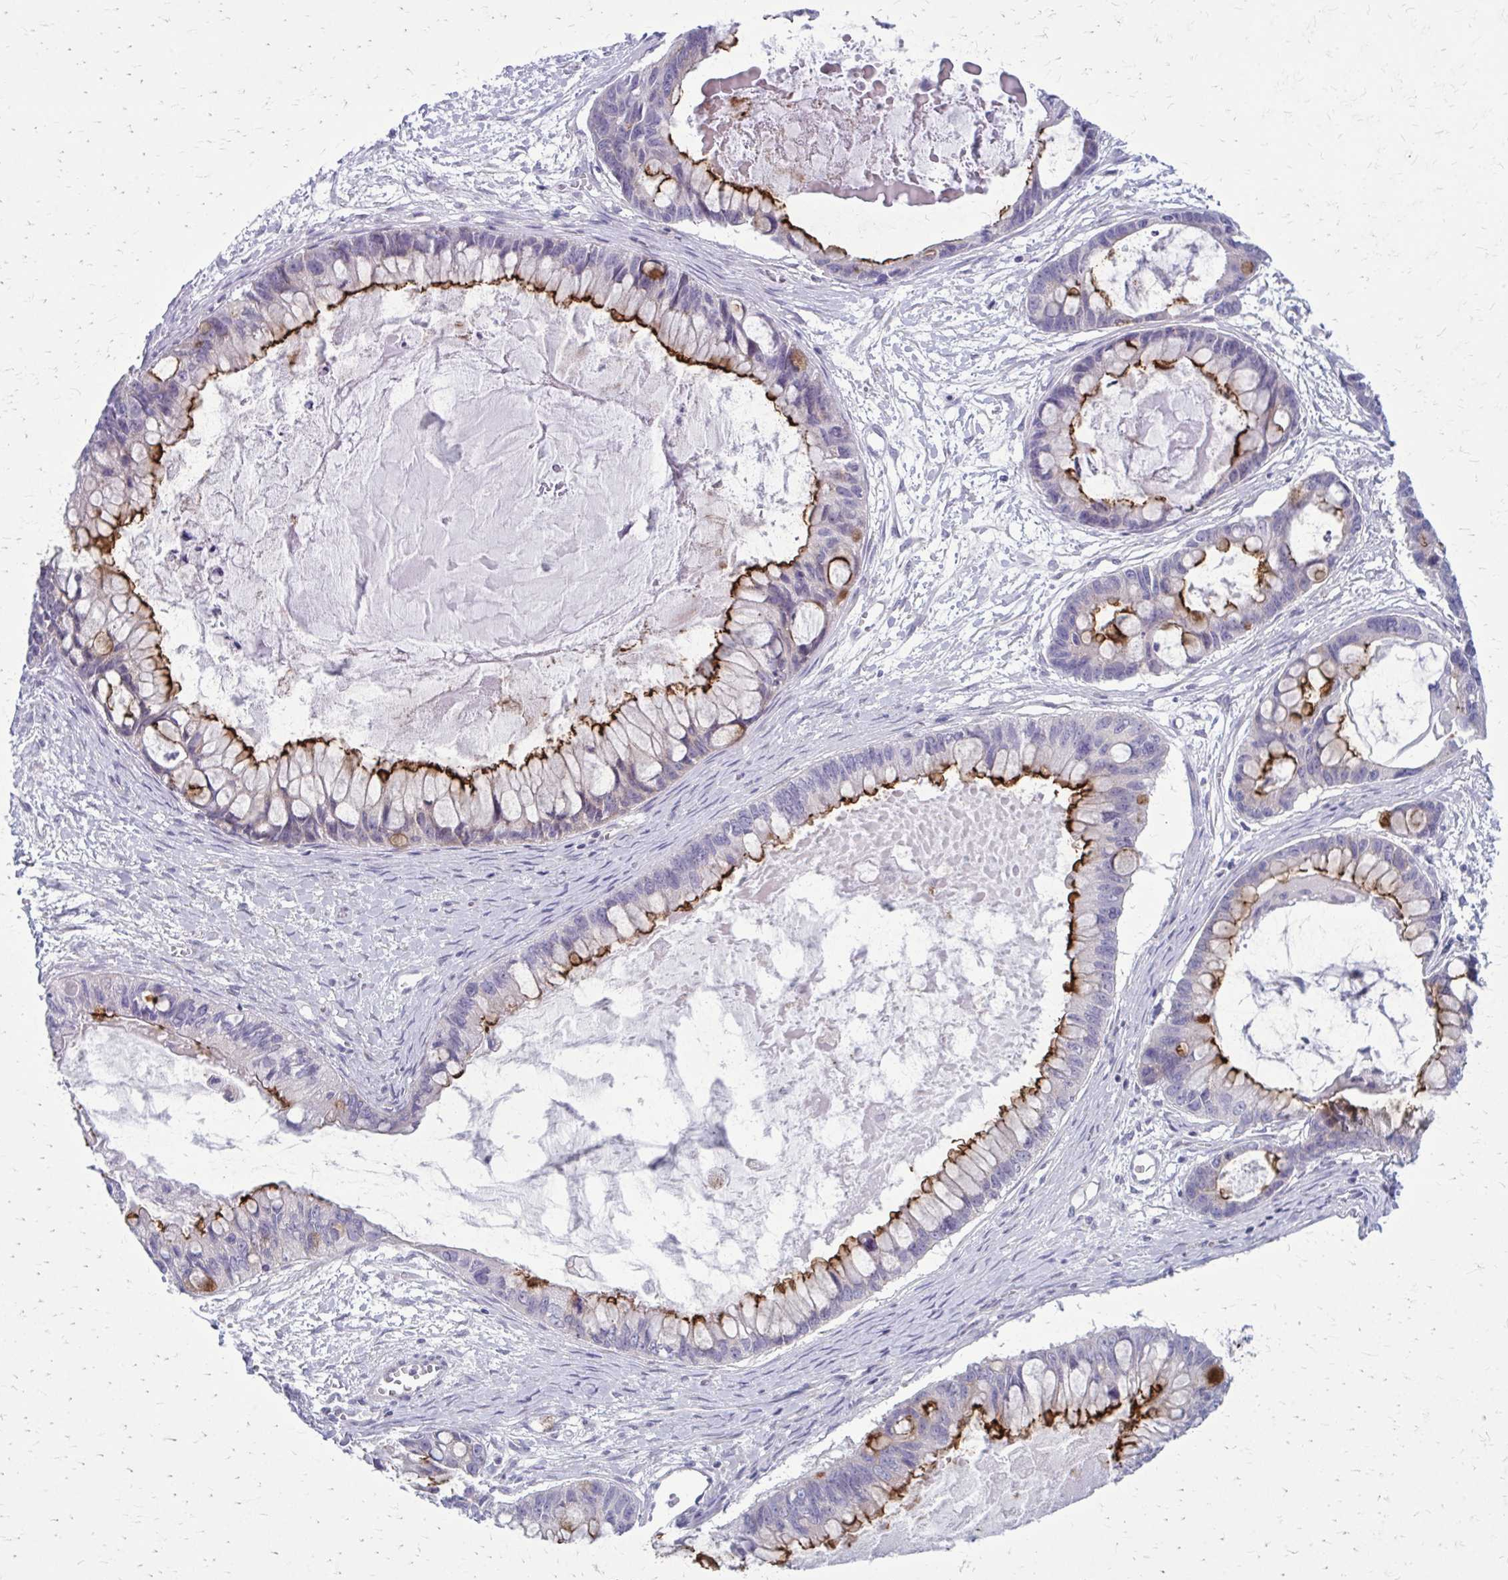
{"staining": {"intensity": "strong", "quantity": "25%-75%", "location": "cytoplasmic/membranous"}, "tissue": "ovarian cancer", "cell_type": "Tumor cells", "image_type": "cancer", "snomed": [{"axis": "morphology", "description": "Cystadenocarcinoma, mucinous, NOS"}, {"axis": "topography", "description": "Ovary"}], "caption": "The photomicrograph demonstrates immunohistochemical staining of ovarian cancer. There is strong cytoplasmic/membranous expression is identified in approximately 25%-75% of tumor cells. (Brightfield microscopy of DAB IHC at high magnification).", "gene": "GIGYF2", "patient": {"sex": "female", "age": 63}}